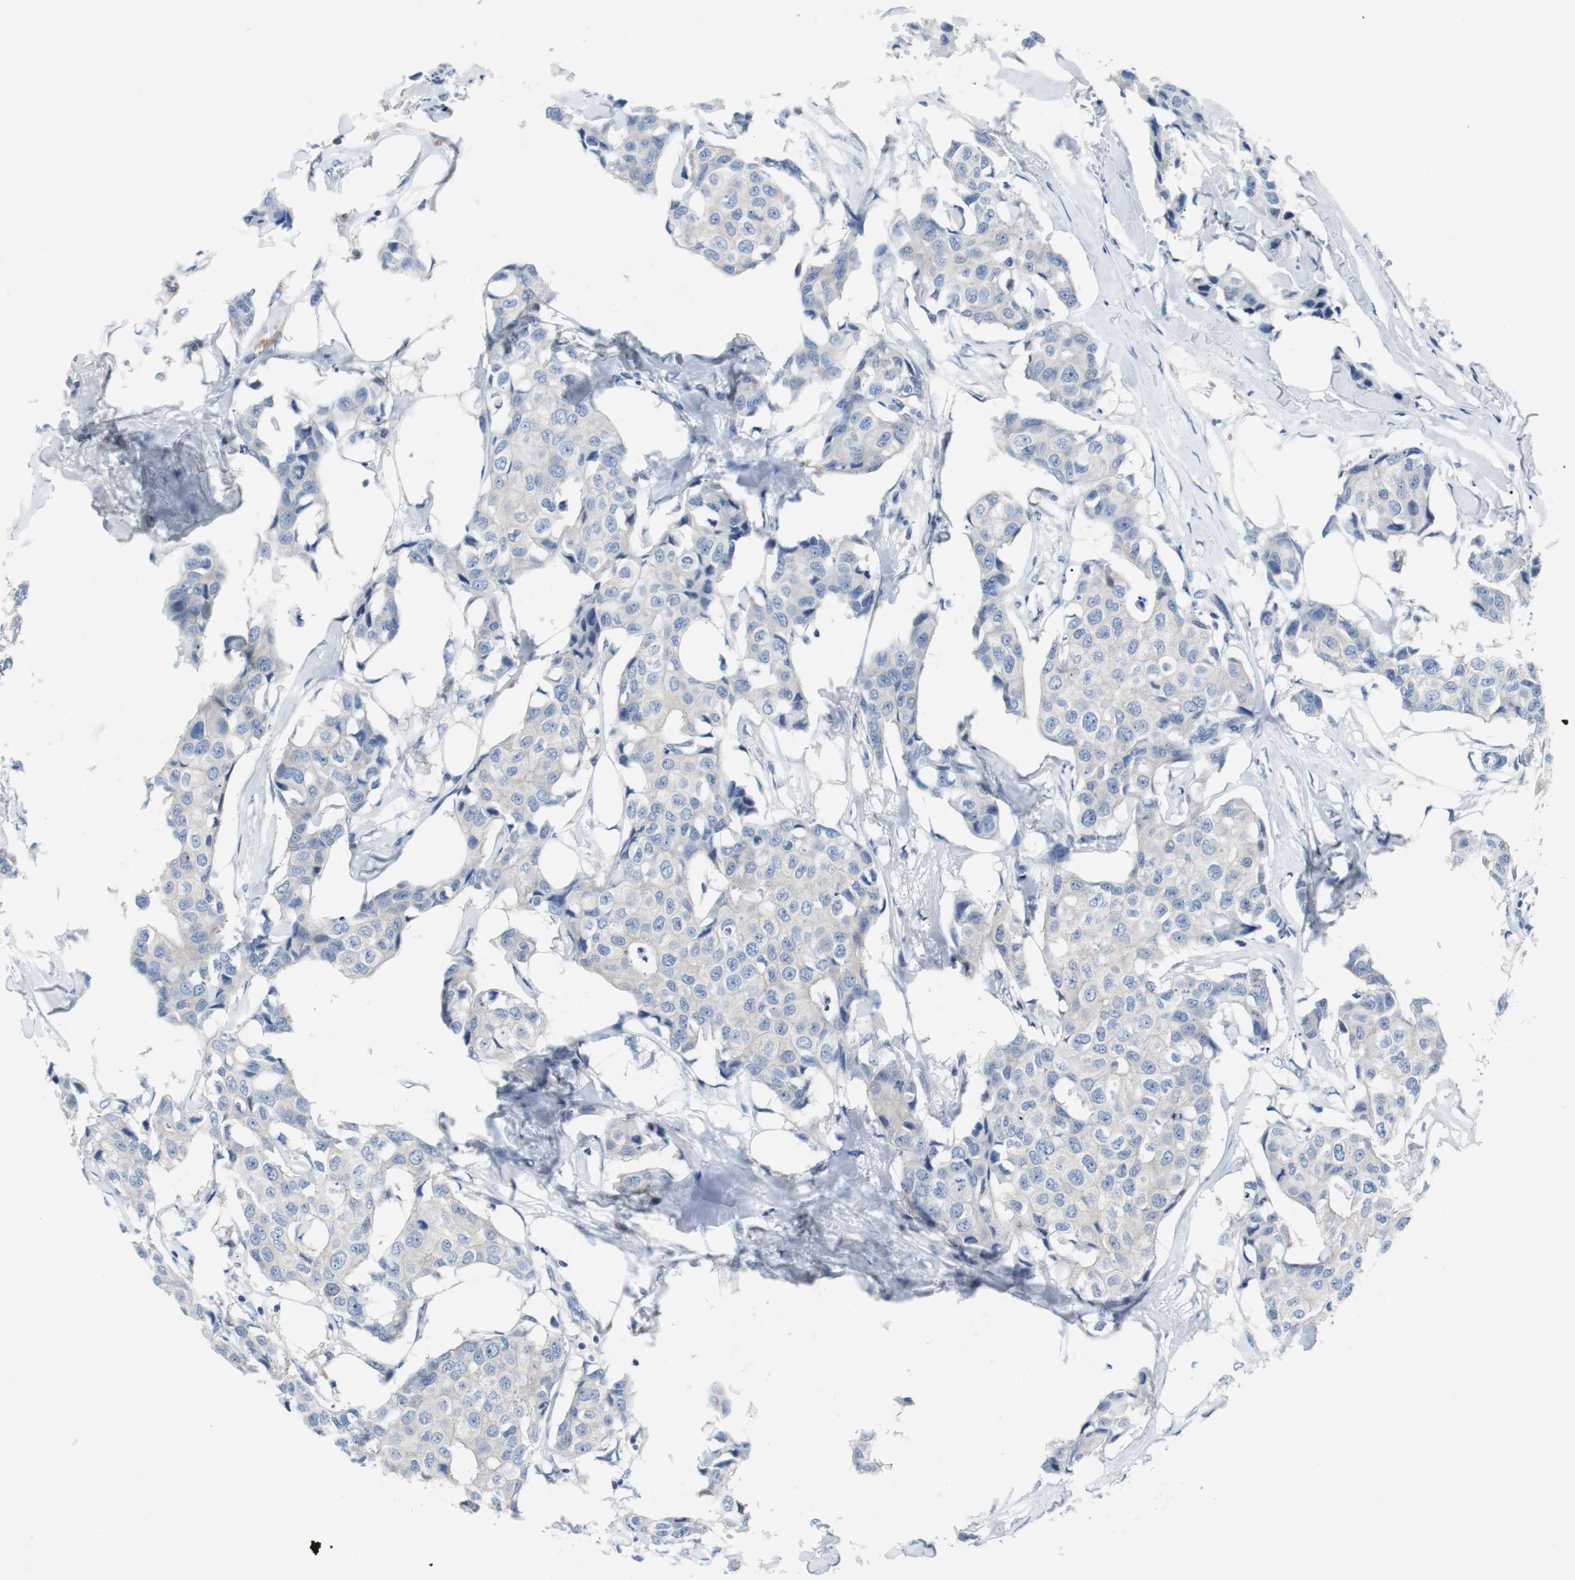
{"staining": {"intensity": "negative", "quantity": "none", "location": "none"}, "tissue": "breast cancer", "cell_type": "Tumor cells", "image_type": "cancer", "snomed": [{"axis": "morphology", "description": "Duct carcinoma"}, {"axis": "topography", "description": "Breast"}], "caption": "A high-resolution photomicrograph shows immunohistochemistry staining of infiltrating ductal carcinoma (breast), which reveals no significant positivity in tumor cells. (DAB immunohistochemistry, high magnification).", "gene": "EEF2K", "patient": {"sex": "female", "age": 80}}